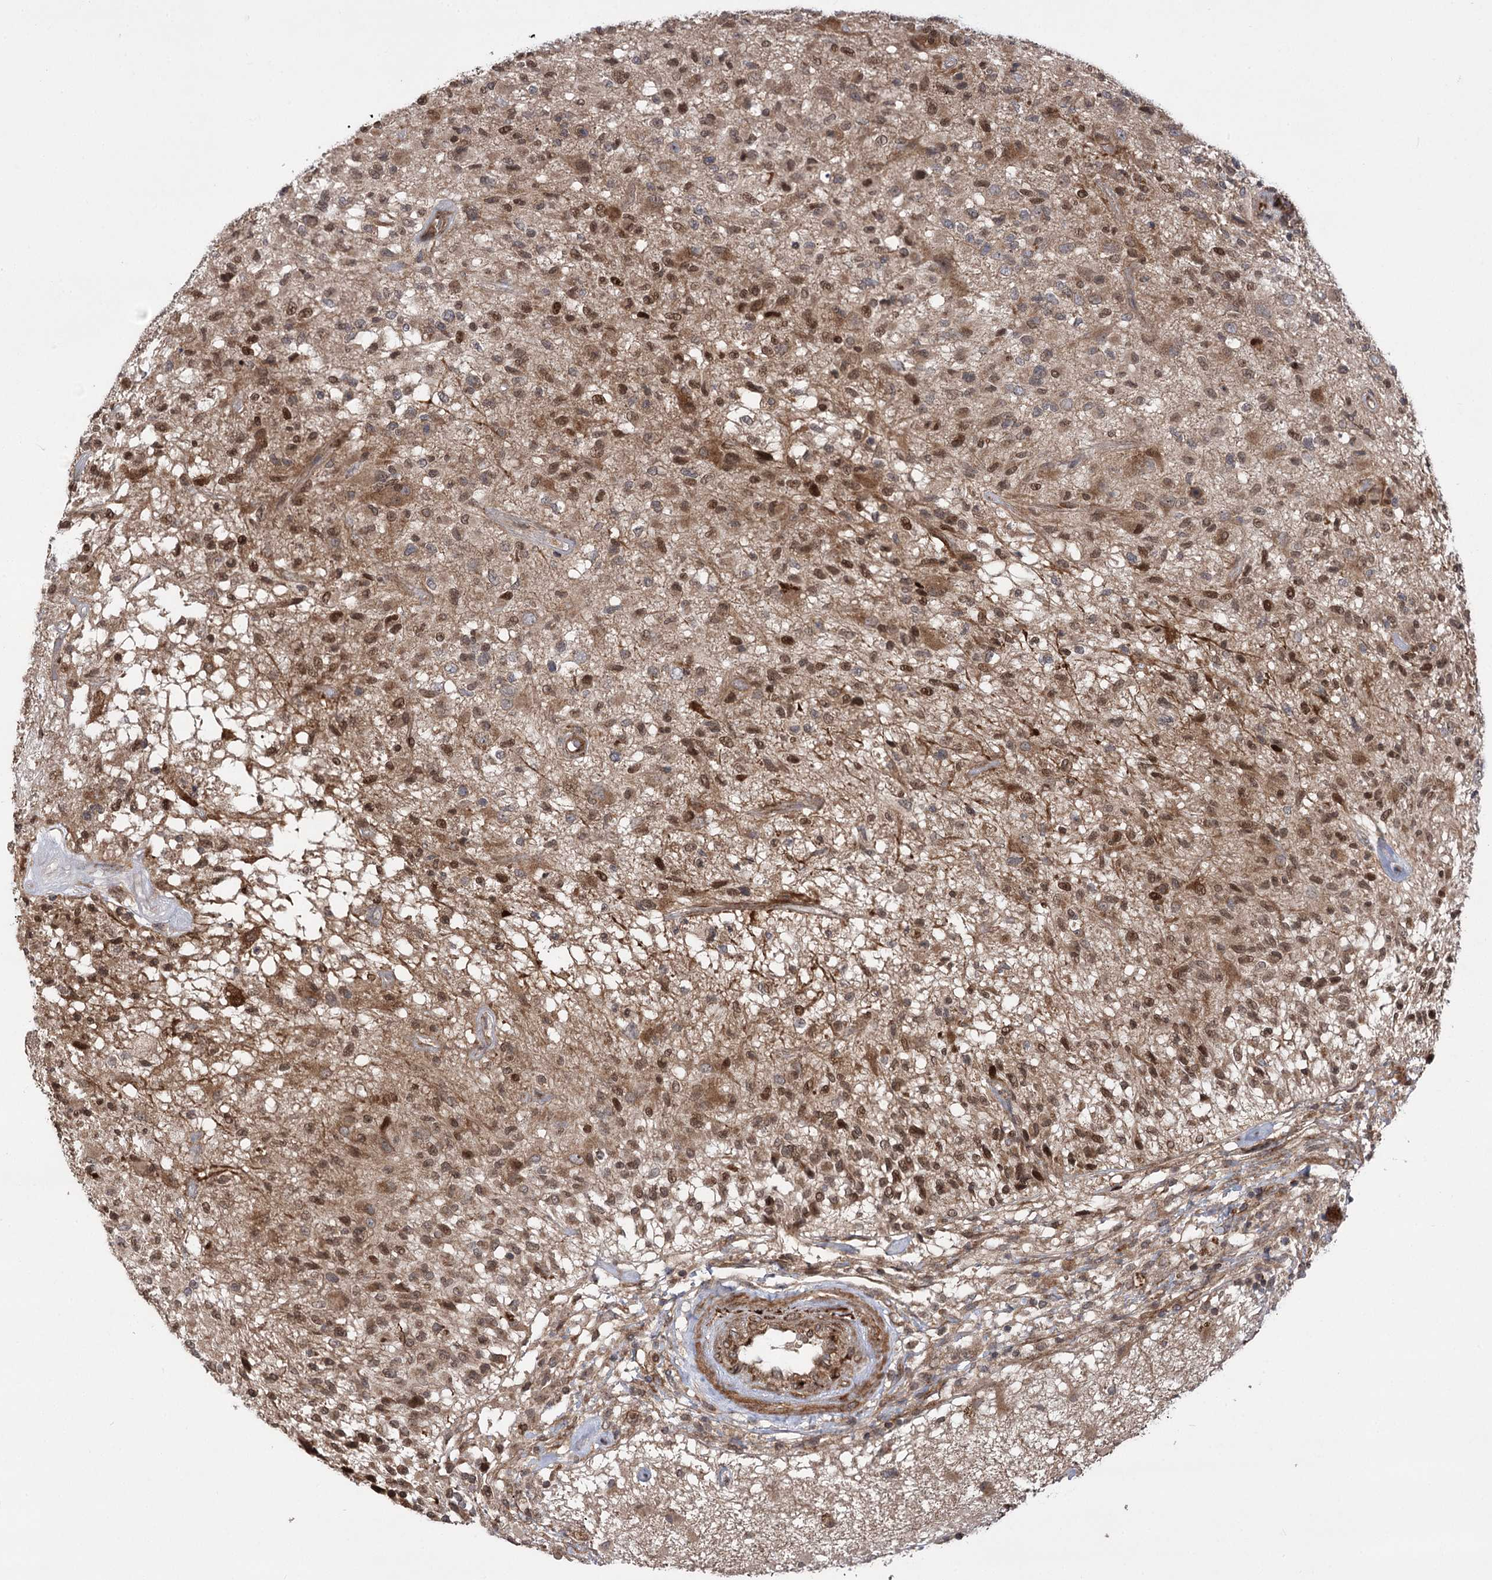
{"staining": {"intensity": "moderate", "quantity": ">75%", "location": "cytoplasmic/membranous,nuclear"}, "tissue": "glioma", "cell_type": "Tumor cells", "image_type": "cancer", "snomed": [{"axis": "morphology", "description": "Glioma, malignant, High grade"}, {"axis": "morphology", "description": "Glioblastoma, NOS"}, {"axis": "topography", "description": "Brain"}], "caption": "Human malignant high-grade glioma stained with a brown dye displays moderate cytoplasmic/membranous and nuclear positive staining in about >75% of tumor cells.", "gene": "TENM2", "patient": {"sex": "male", "age": 60}}